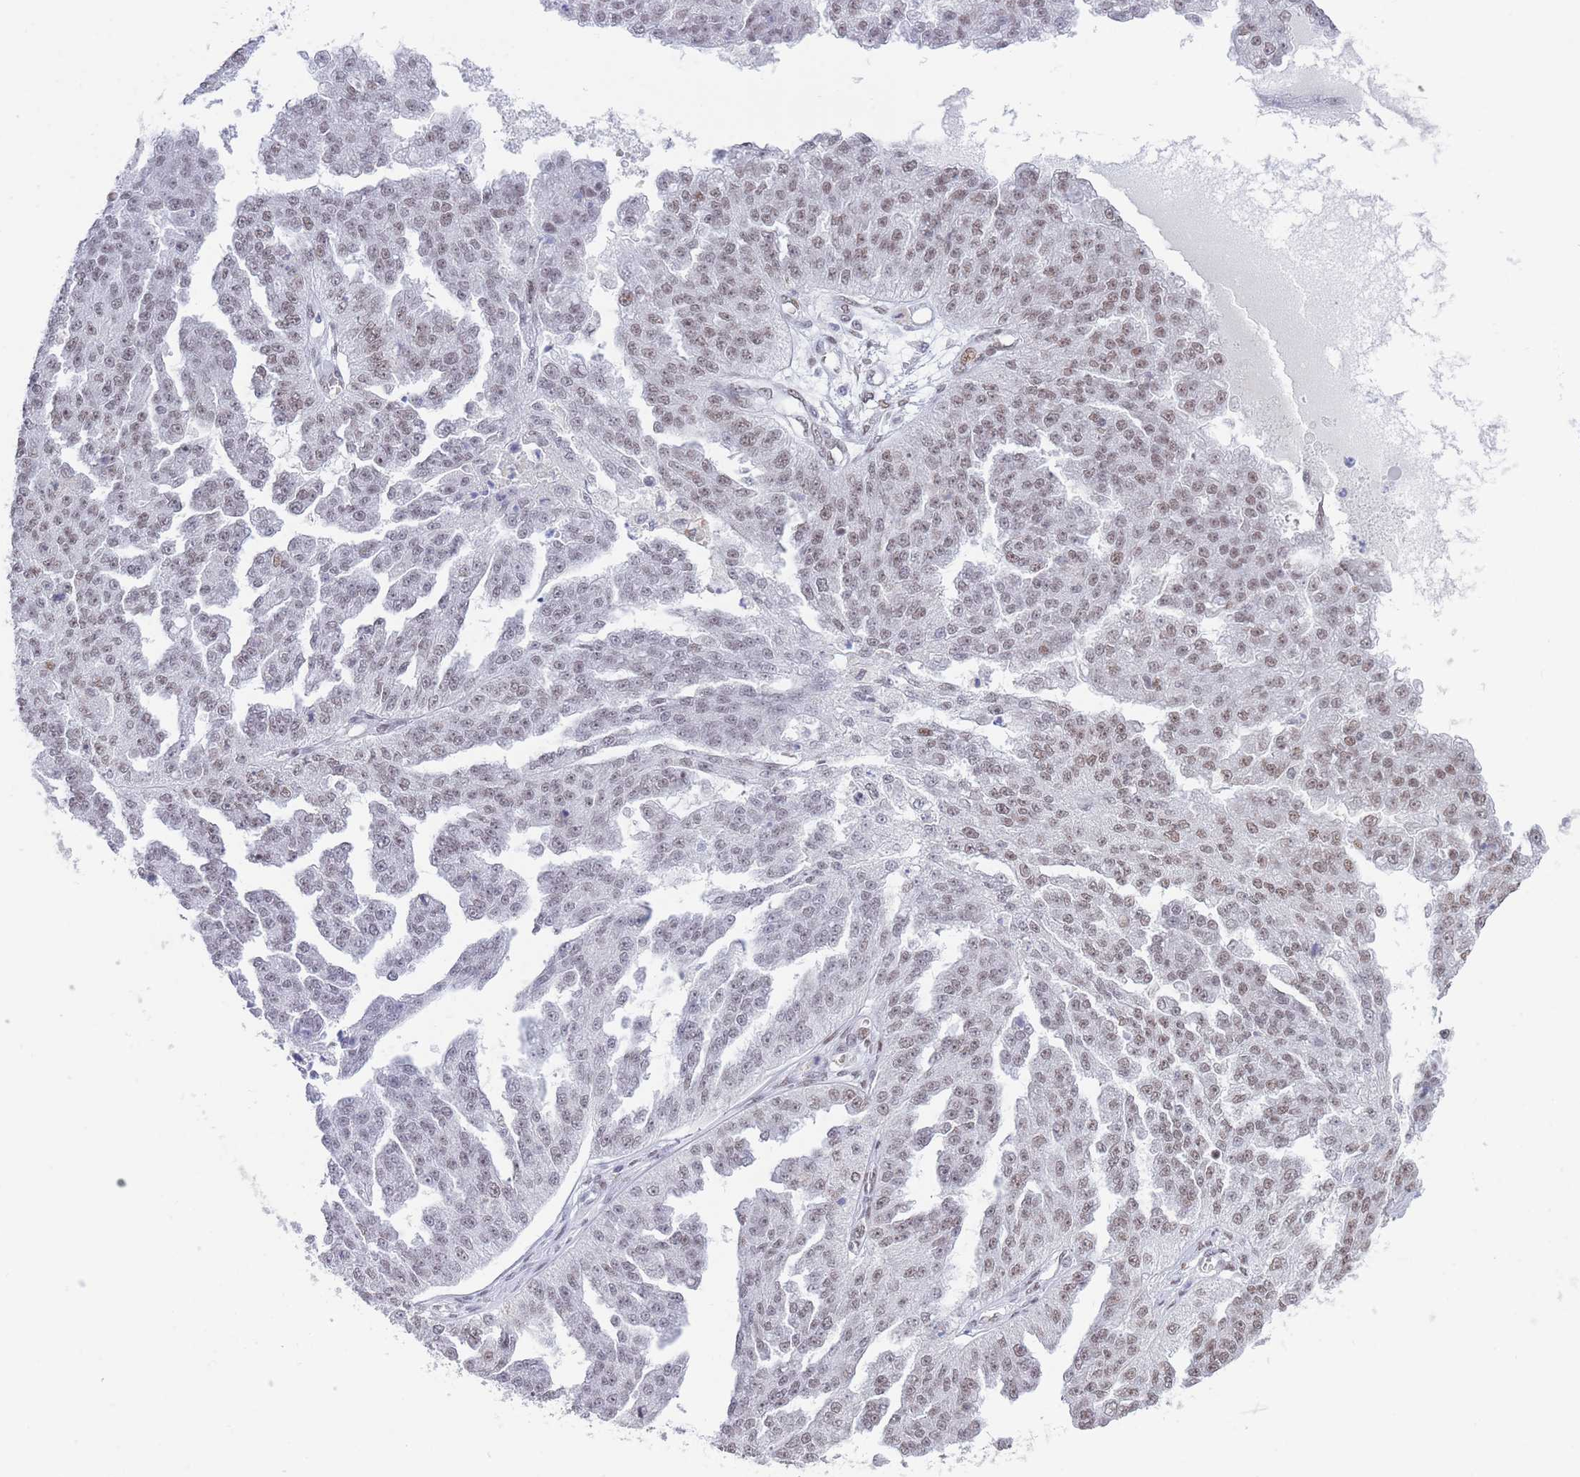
{"staining": {"intensity": "moderate", "quantity": ">75%", "location": "nuclear"}, "tissue": "ovarian cancer", "cell_type": "Tumor cells", "image_type": "cancer", "snomed": [{"axis": "morphology", "description": "Cystadenocarcinoma, serous, NOS"}, {"axis": "topography", "description": "Ovary"}], "caption": "Immunohistochemical staining of human serous cystadenocarcinoma (ovarian) exhibits medium levels of moderate nuclear positivity in approximately >75% of tumor cells.", "gene": "ZNF382", "patient": {"sex": "female", "age": 58}}